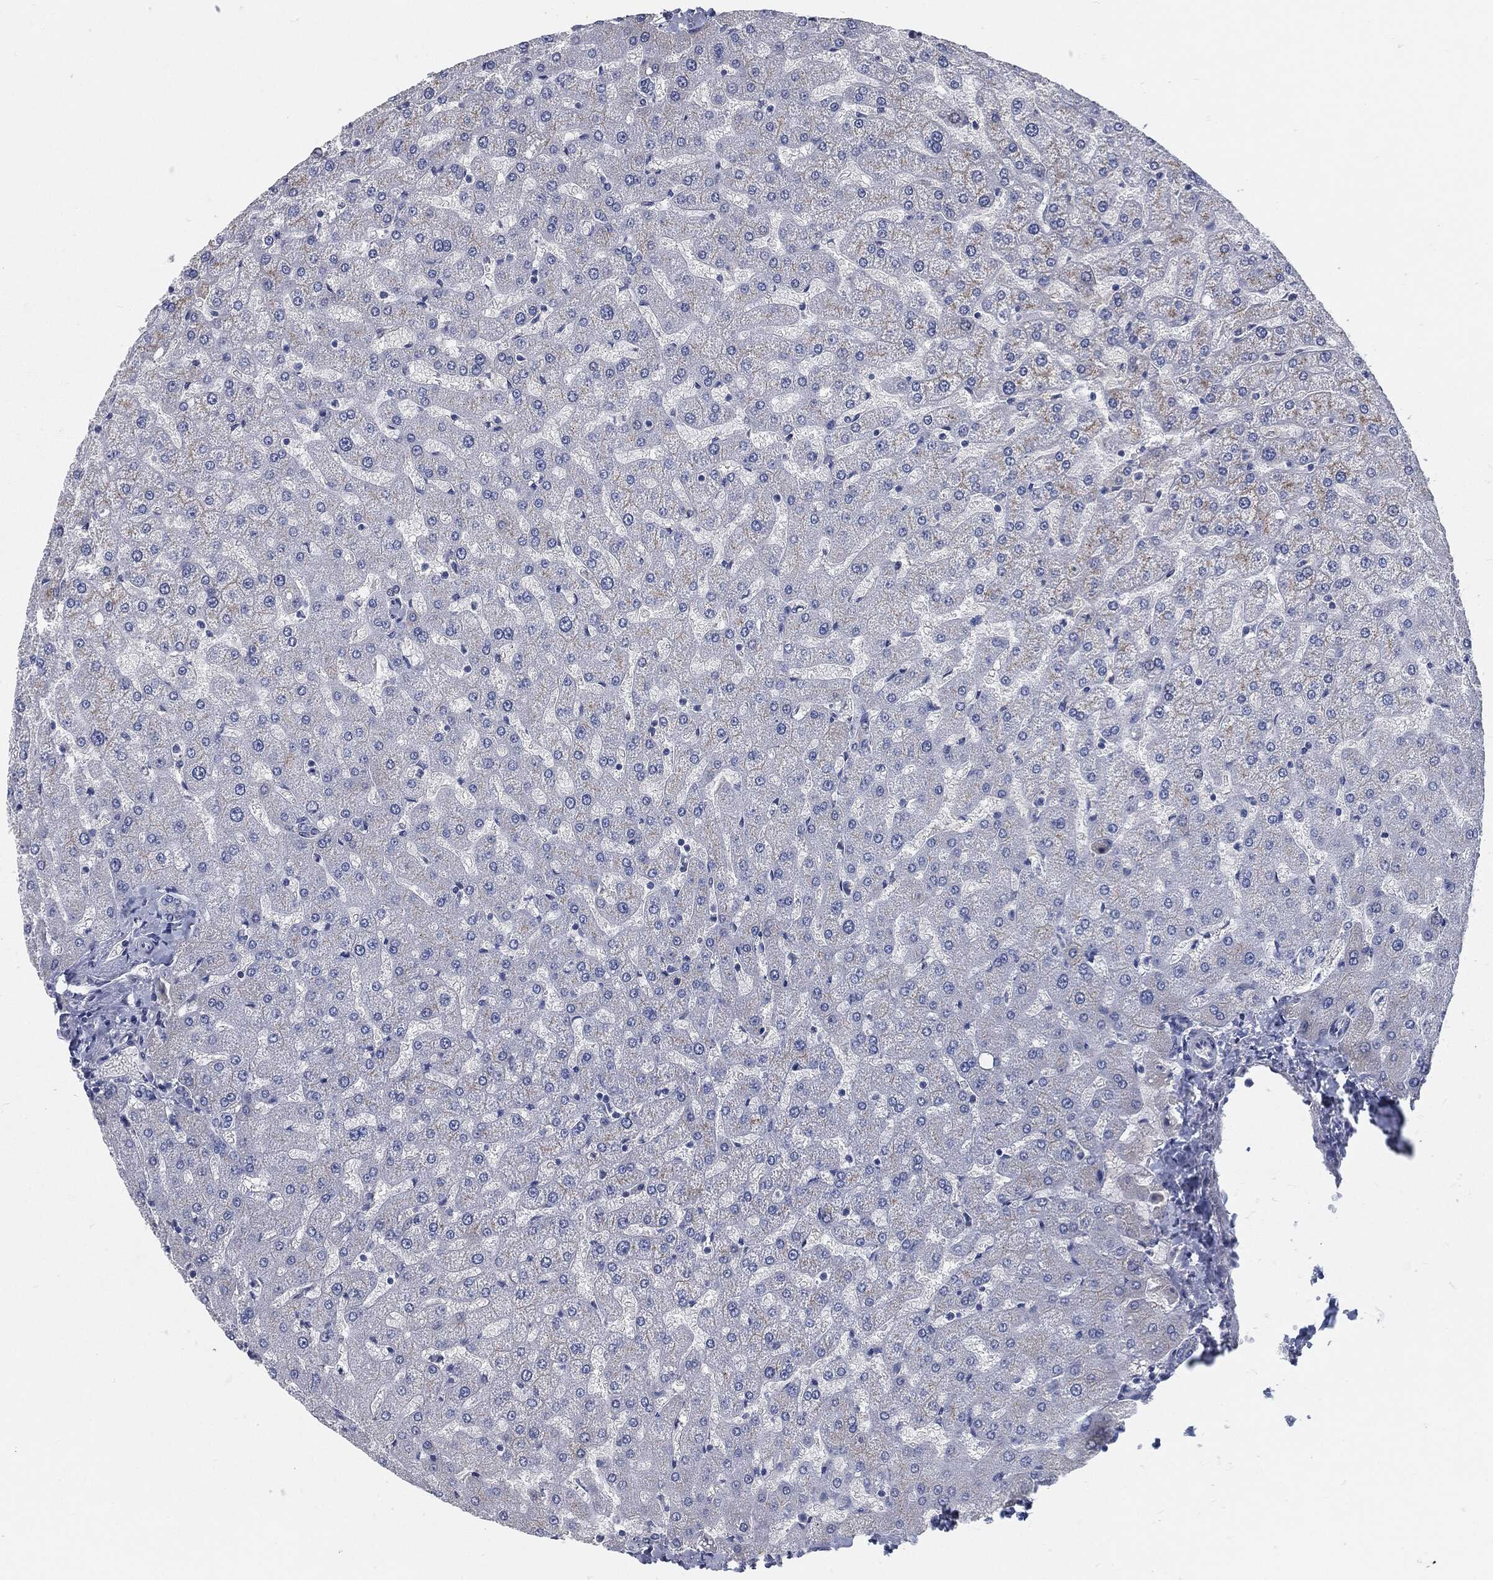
{"staining": {"intensity": "negative", "quantity": "none", "location": "none"}, "tissue": "liver", "cell_type": "Cholangiocytes", "image_type": "normal", "snomed": [{"axis": "morphology", "description": "Normal tissue, NOS"}, {"axis": "topography", "description": "Liver"}], "caption": "The photomicrograph reveals no significant staining in cholangiocytes of liver. (DAB immunohistochemistry (IHC), high magnification).", "gene": "MST1", "patient": {"sex": "female", "age": 50}}